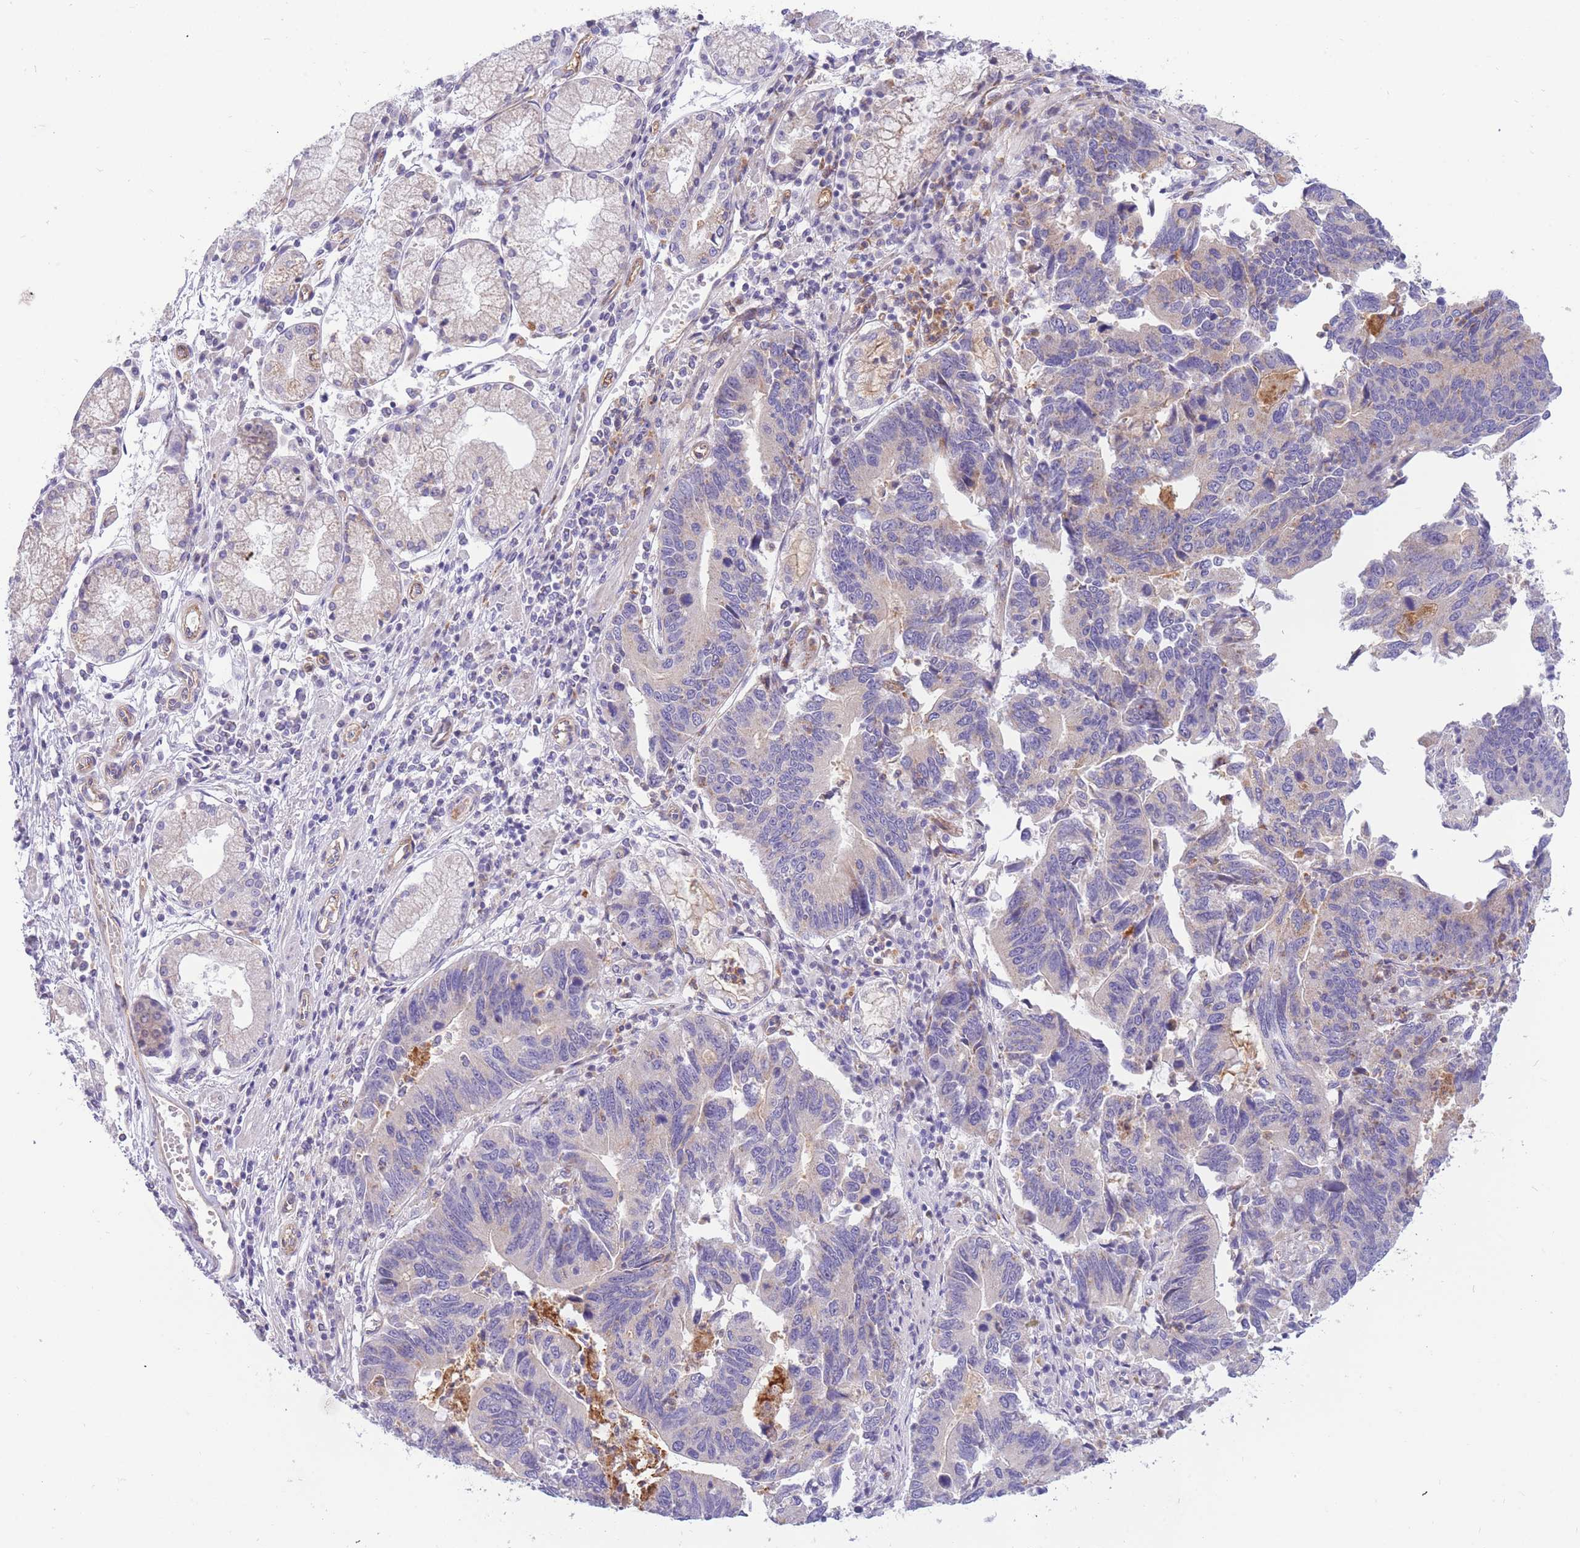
{"staining": {"intensity": "negative", "quantity": "none", "location": "none"}, "tissue": "stomach cancer", "cell_type": "Tumor cells", "image_type": "cancer", "snomed": [{"axis": "morphology", "description": "Adenocarcinoma, NOS"}, {"axis": "topography", "description": "Stomach"}], "caption": "DAB (3,3'-diaminobenzidine) immunohistochemical staining of adenocarcinoma (stomach) exhibits no significant expression in tumor cells.", "gene": "SULT1A1", "patient": {"sex": "male", "age": 59}}